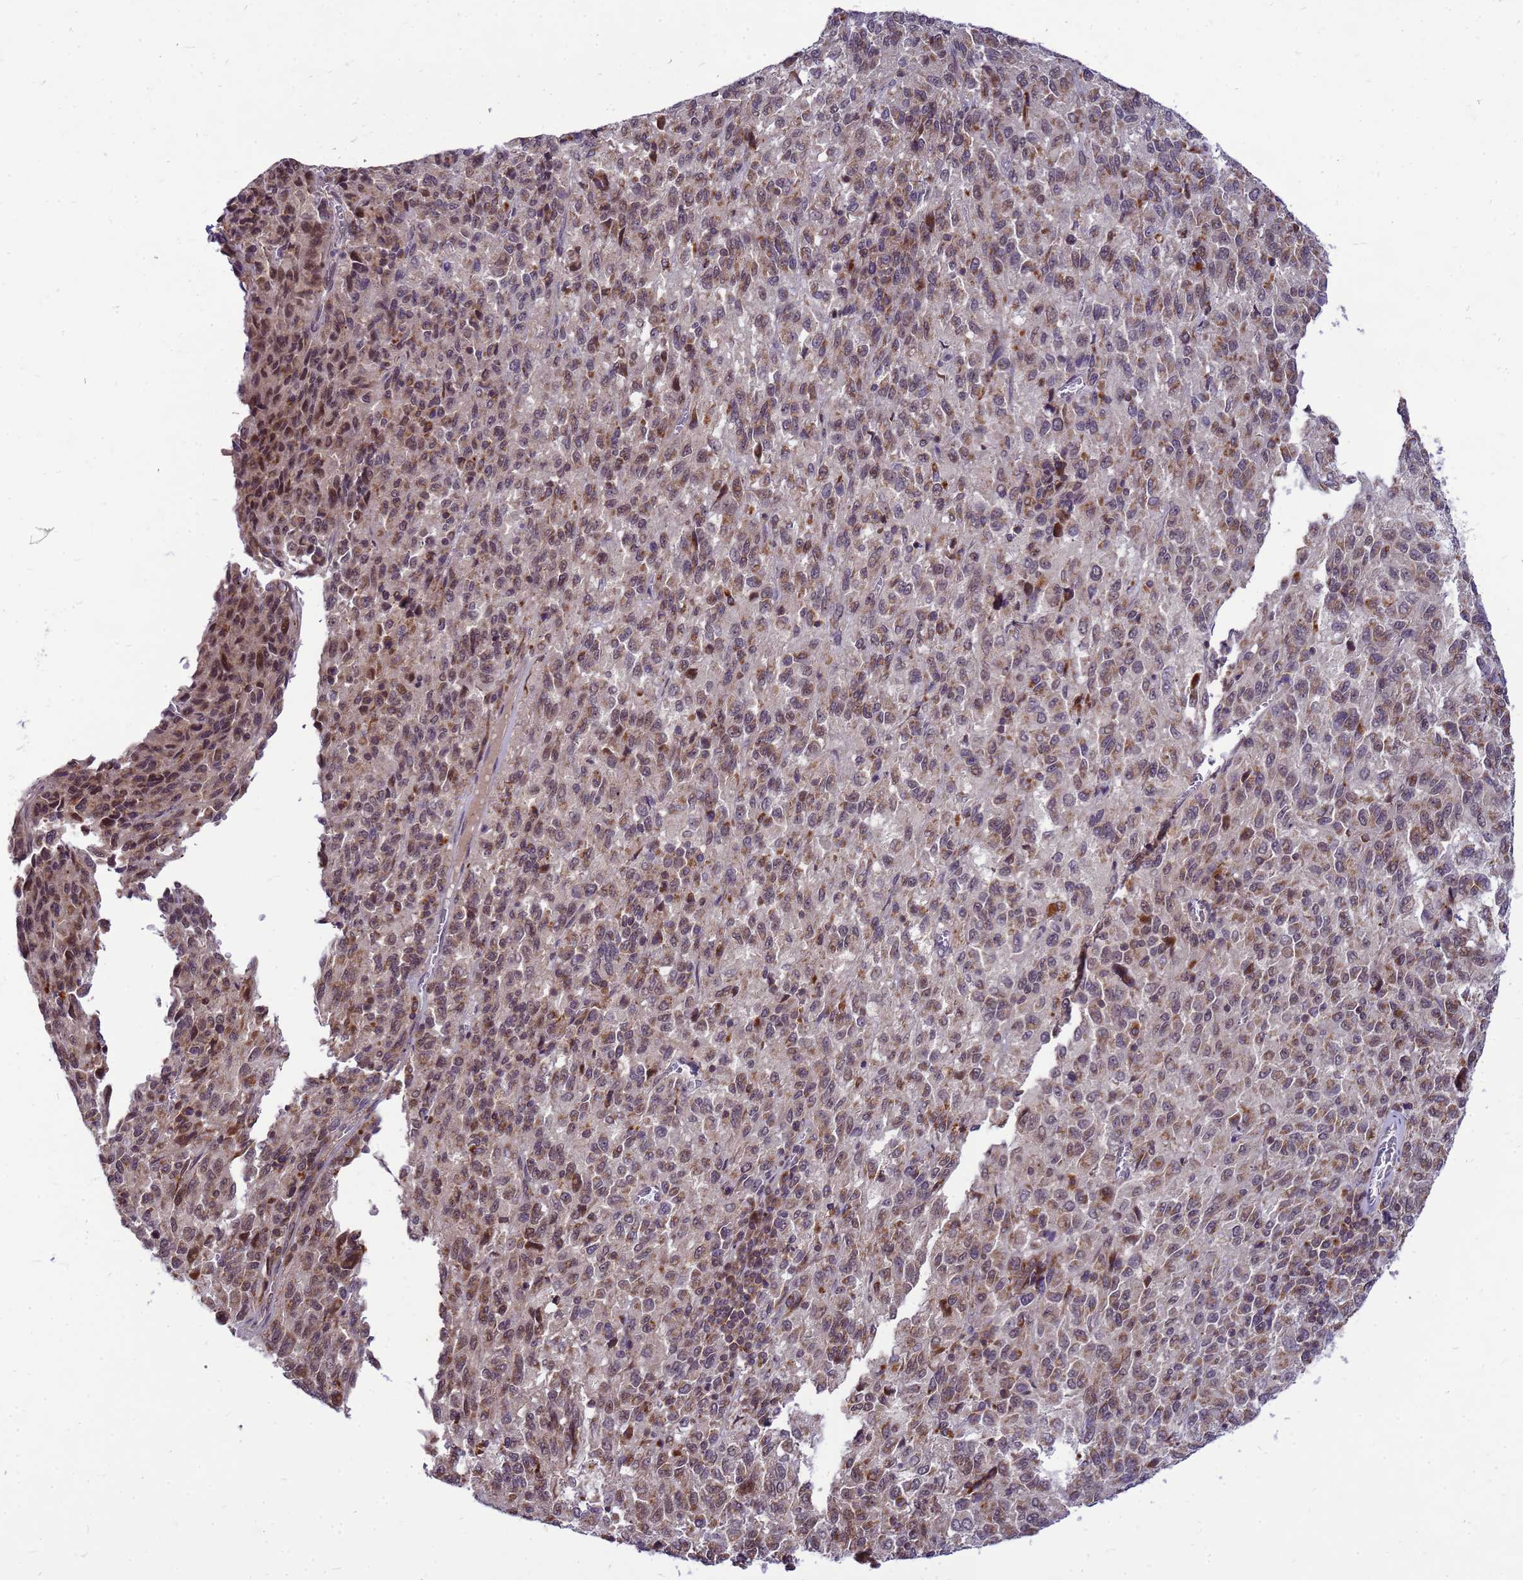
{"staining": {"intensity": "moderate", "quantity": ">75%", "location": "cytoplasmic/membranous"}, "tissue": "melanoma", "cell_type": "Tumor cells", "image_type": "cancer", "snomed": [{"axis": "morphology", "description": "Malignant melanoma, Metastatic site"}, {"axis": "topography", "description": "Lung"}], "caption": "Moderate cytoplasmic/membranous expression for a protein is seen in approximately >75% of tumor cells of malignant melanoma (metastatic site) using immunohistochemistry.", "gene": "C12orf43", "patient": {"sex": "male", "age": 64}}